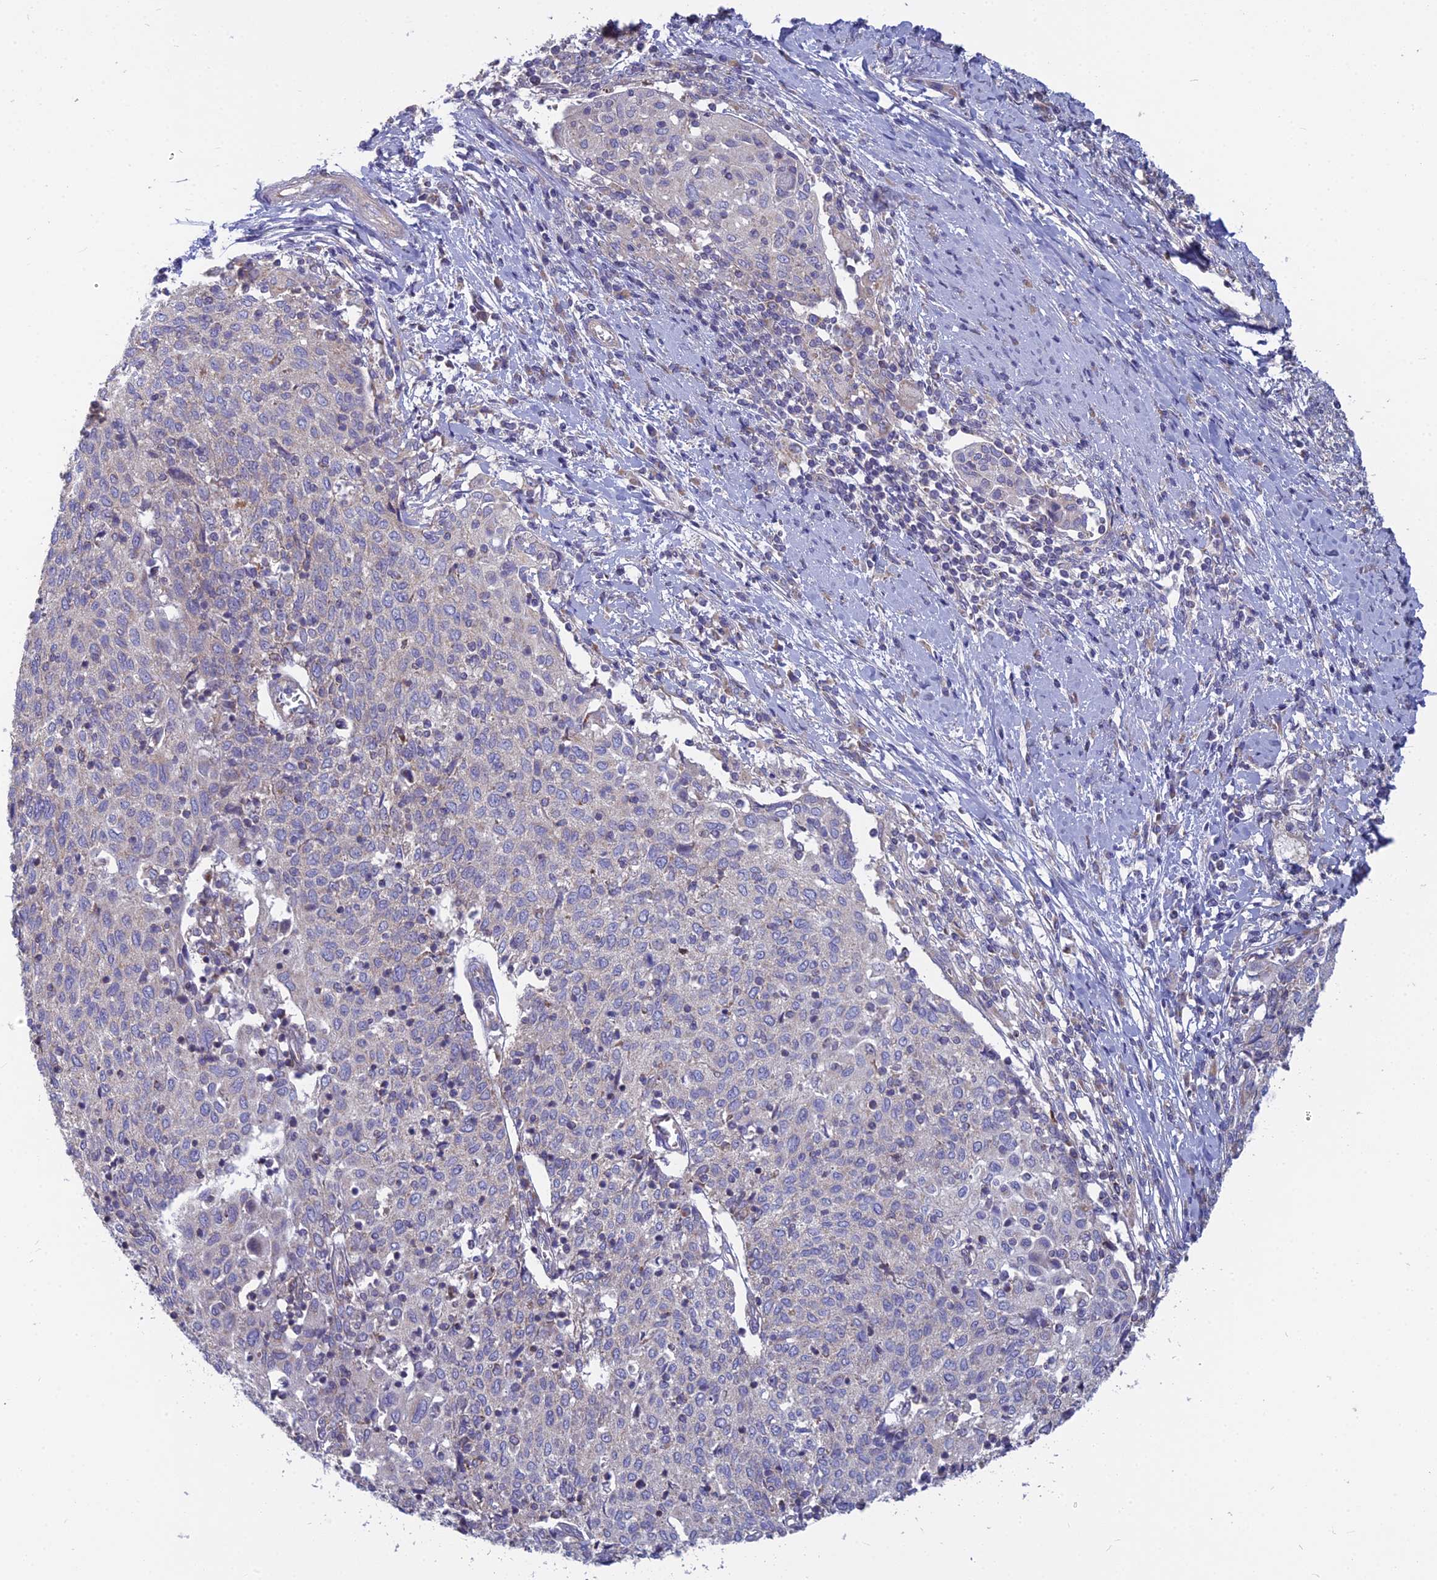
{"staining": {"intensity": "negative", "quantity": "none", "location": "none"}, "tissue": "cervical cancer", "cell_type": "Tumor cells", "image_type": "cancer", "snomed": [{"axis": "morphology", "description": "Squamous cell carcinoma, NOS"}, {"axis": "topography", "description": "Cervix"}], "caption": "Cervical cancer (squamous cell carcinoma) was stained to show a protein in brown. There is no significant positivity in tumor cells.", "gene": "COX20", "patient": {"sex": "female", "age": 52}}